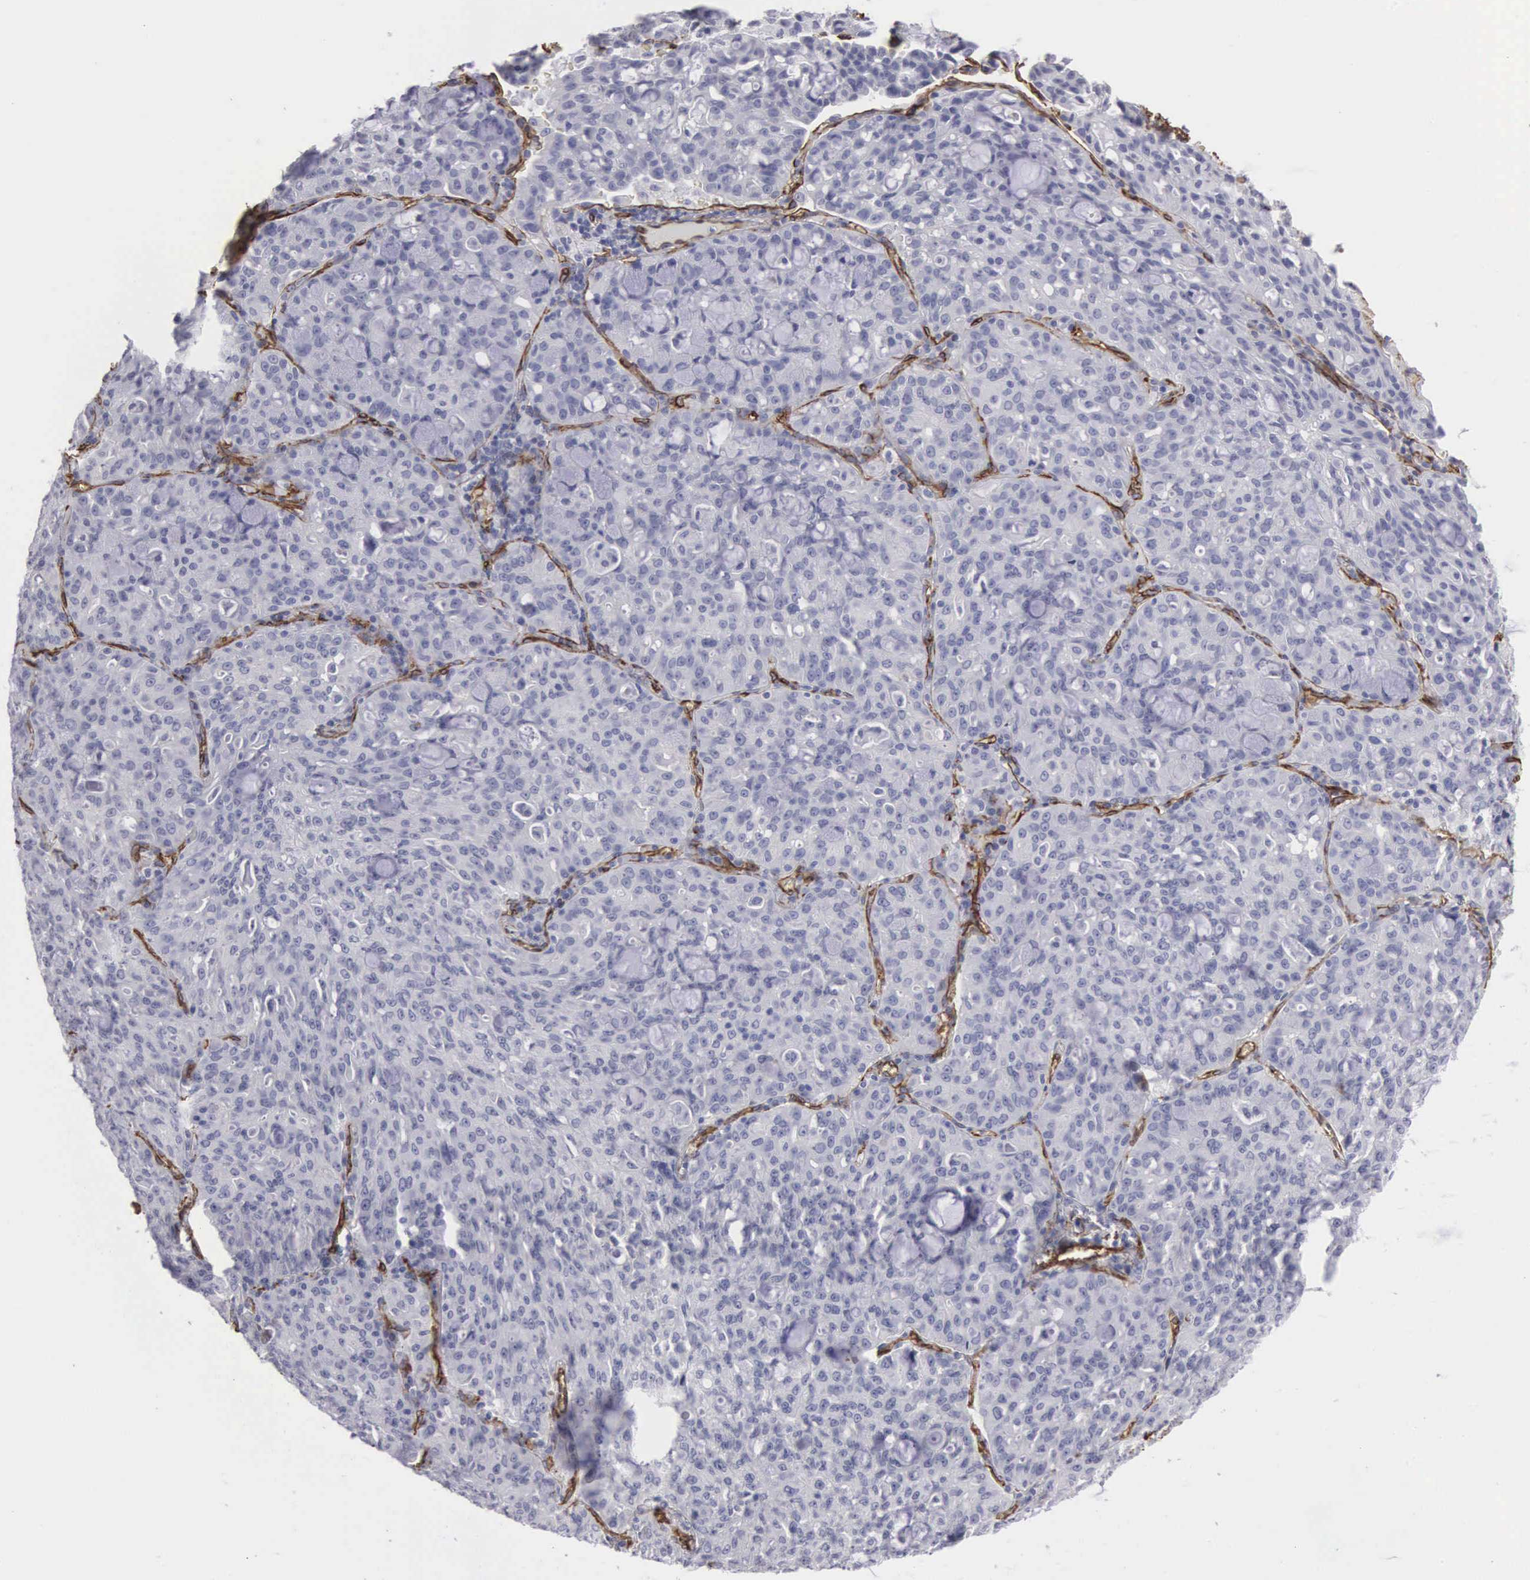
{"staining": {"intensity": "negative", "quantity": "none", "location": "none"}, "tissue": "lung cancer", "cell_type": "Tumor cells", "image_type": "cancer", "snomed": [{"axis": "morphology", "description": "Adenocarcinoma, NOS"}, {"axis": "topography", "description": "Lung"}], "caption": "Immunohistochemical staining of human lung adenocarcinoma reveals no significant expression in tumor cells.", "gene": "MAGEB10", "patient": {"sex": "female", "age": 44}}